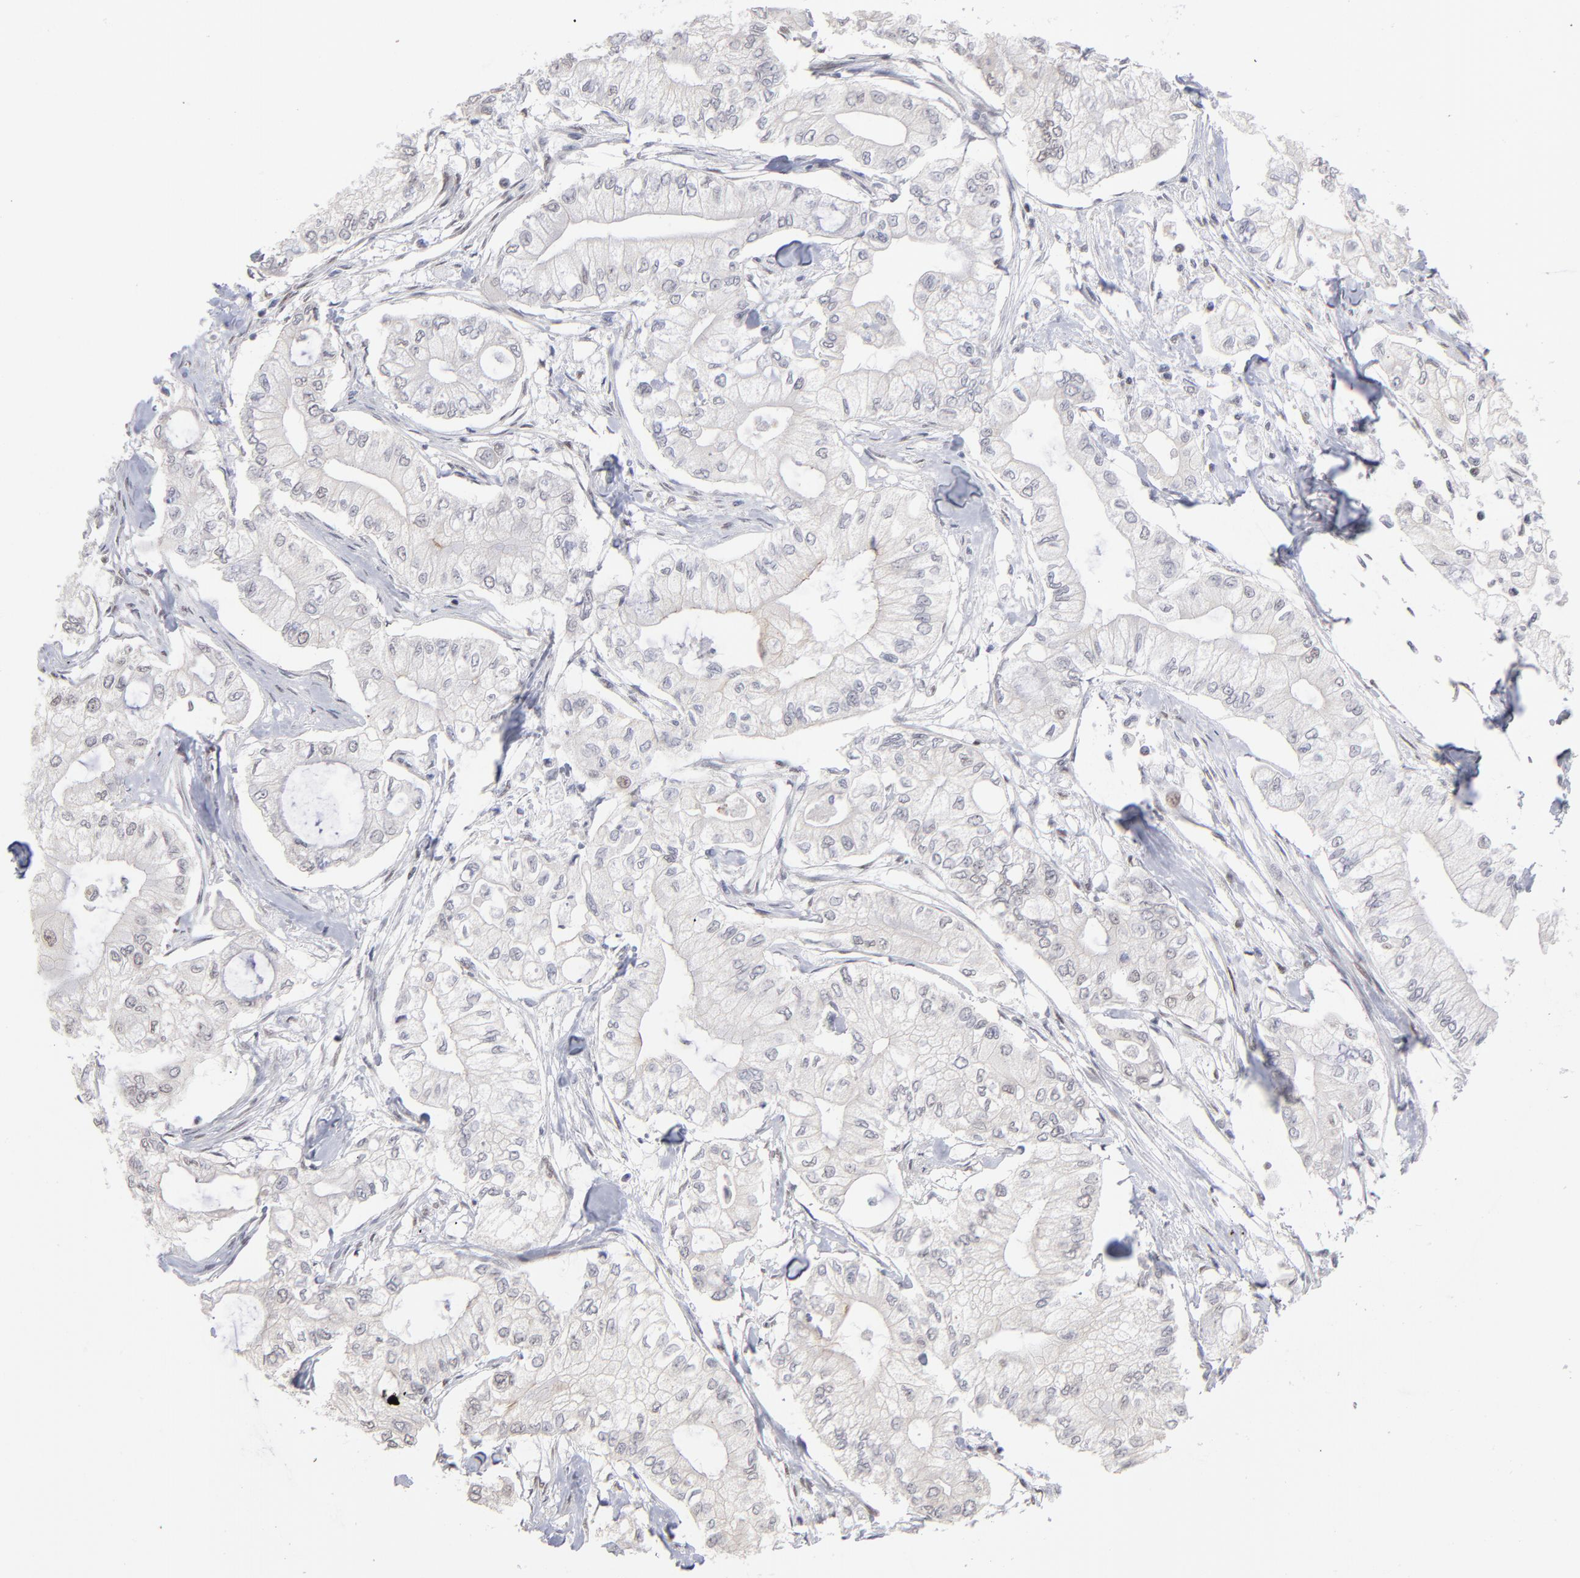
{"staining": {"intensity": "negative", "quantity": "none", "location": "none"}, "tissue": "pancreatic cancer", "cell_type": "Tumor cells", "image_type": "cancer", "snomed": [{"axis": "morphology", "description": "Adenocarcinoma, NOS"}, {"axis": "topography", "description": "Pancreas"}], "caption": "High magnification brightfield microscopy of pancreatic adenocarcinoma stained with DAB (brown) and counterstained with hematoxylin (blue): tumor cells show no significant staining.", "gene": "ZNF3", "patient": {"sex": "male", "age": 79}}